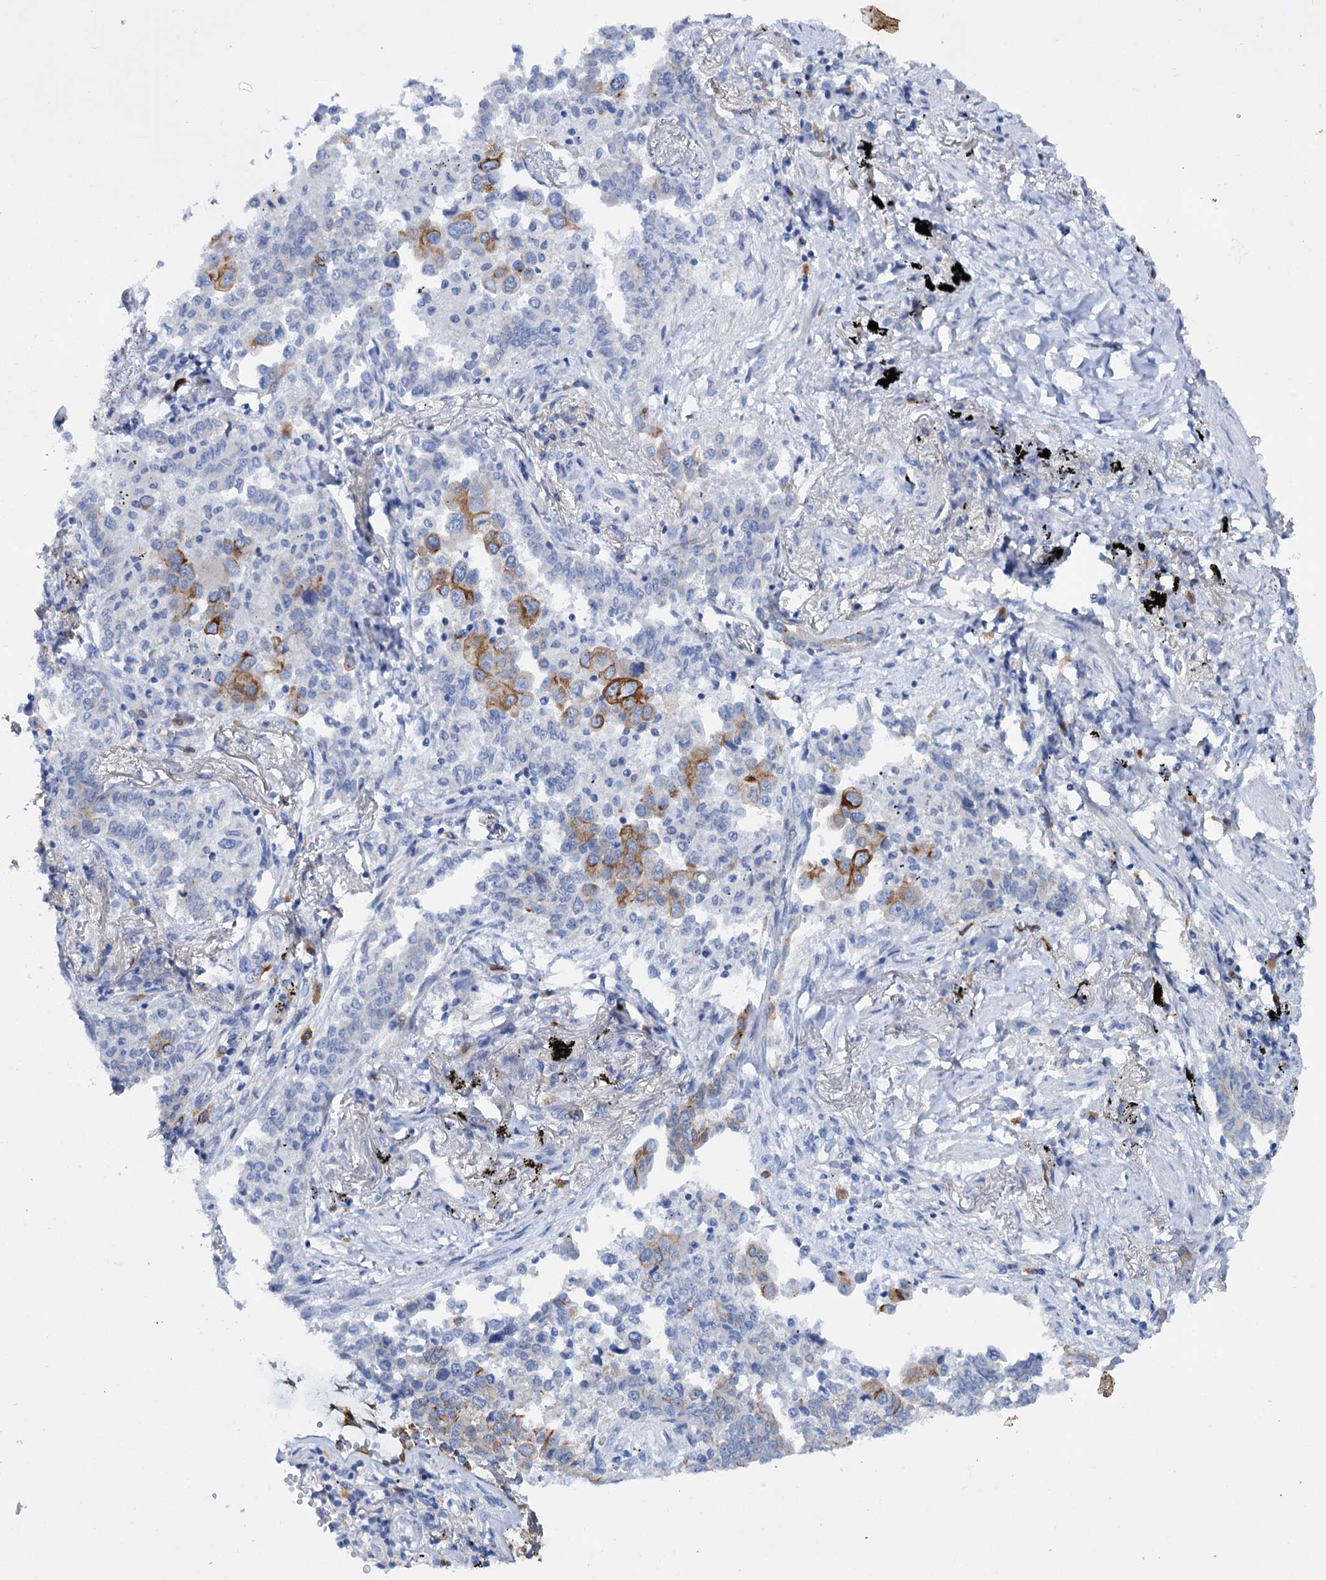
{"staining": {"intensity": "moderate", "quantity": "<25%", "location": "cytoplasmic/membranous"}, "tissue": "lung cancer", "cell_type": "Tumor cells", "image_type": "cancer", "snomed": [{"axis": "morphology", "description": "Adenocarcinoma, NOS"}, {"axis": "topography", "description": "Lung"}], "caption": "Human lung adenocarcinoma stained with a protein marker reveals moderate staining in tumor cells.", "gene": "FAAP20", "patient": {"sex": "male", "age": 67}}